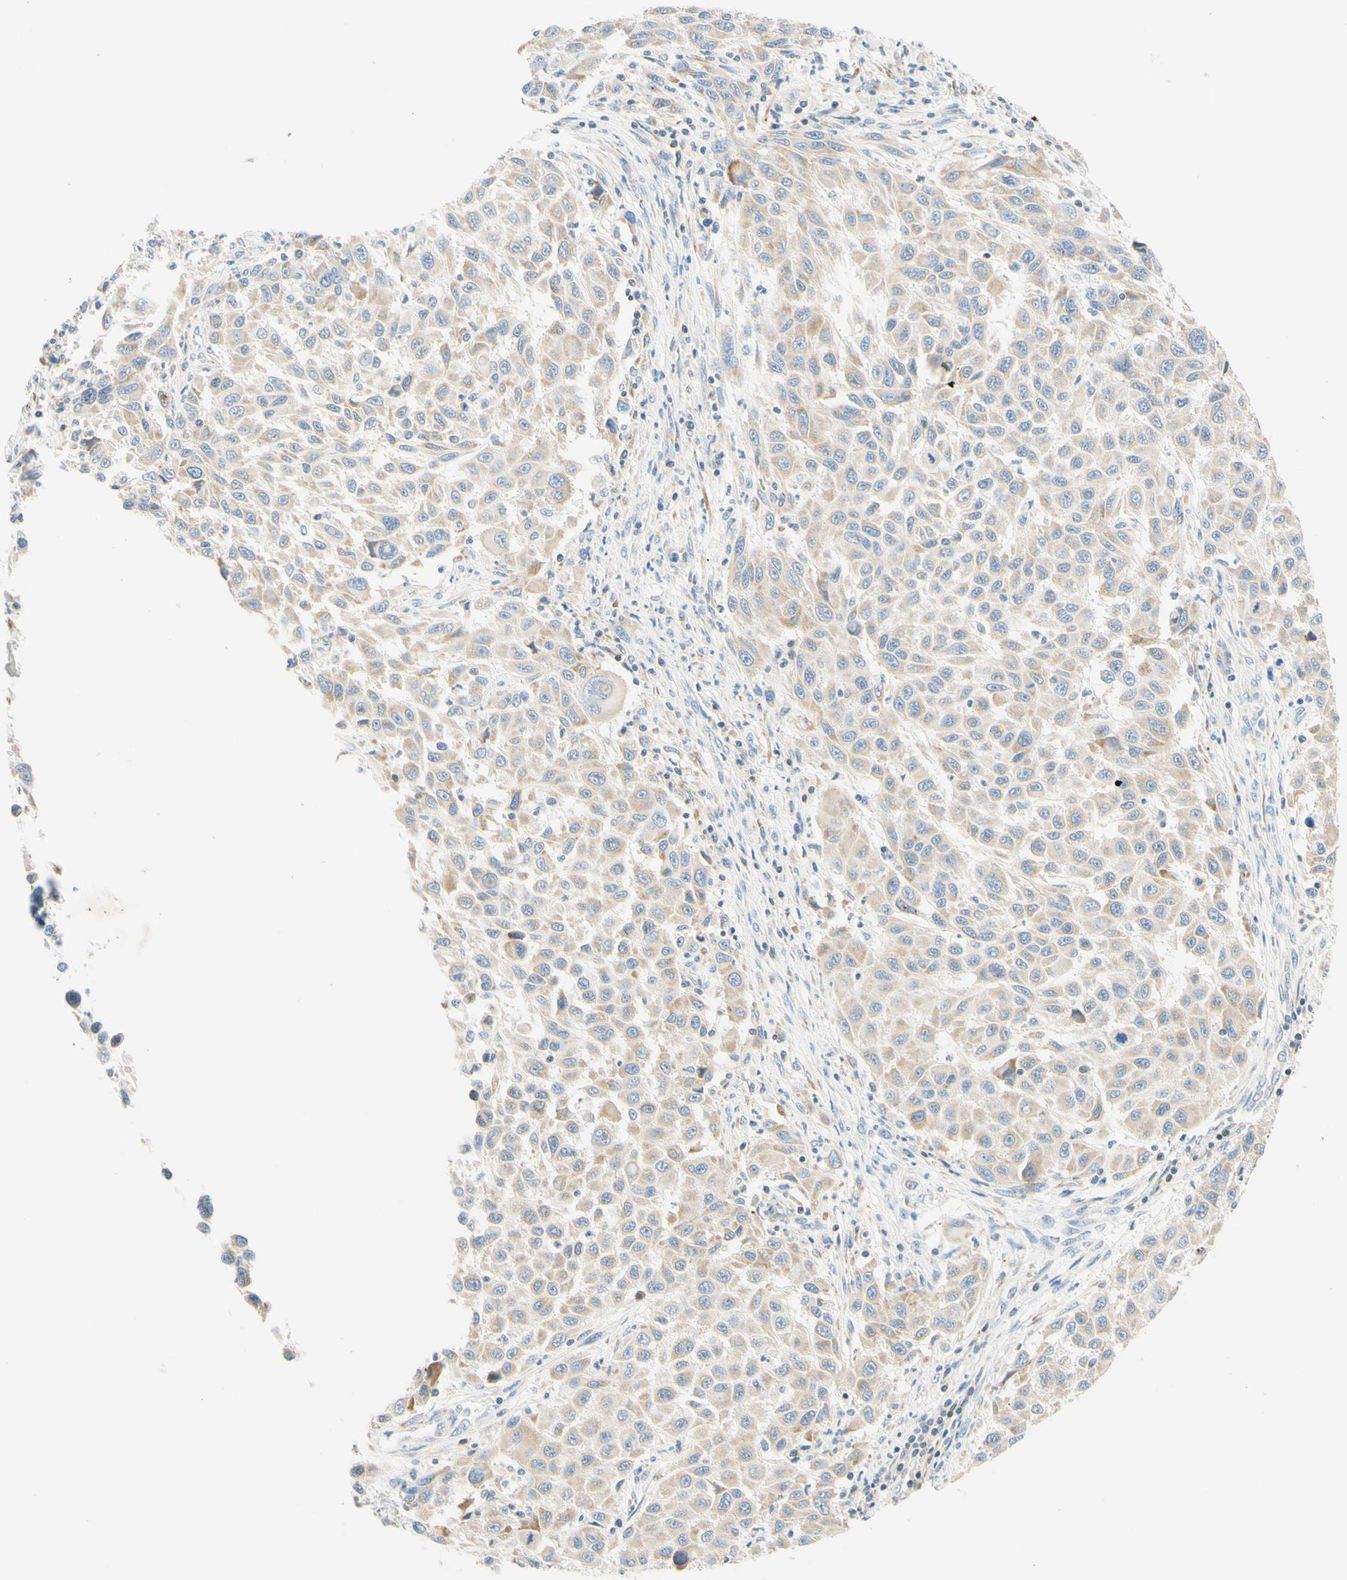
{"staining": {"intensity": "weak", "quantity": "25%-75%", "location": "cytoplasmic/membranous"}, "tissue": "melanoma", "cell_type": "Tumor cells", "image_type": "cancer", "snomed": [{"axis": "morphology", "description": "Malignant melanoma, Metastatic site"}, {"axis": "topography", "description": "Lymph node"}], "caption": "Immunohistochemistry of malignant melanoma (metastatic site) reveals low levels of weak cytoplasmic/membranous staining in approximately 25%-75% of tumor cells.", "gene": "LAT", "patient": {"sex": "male", "age": 61}}